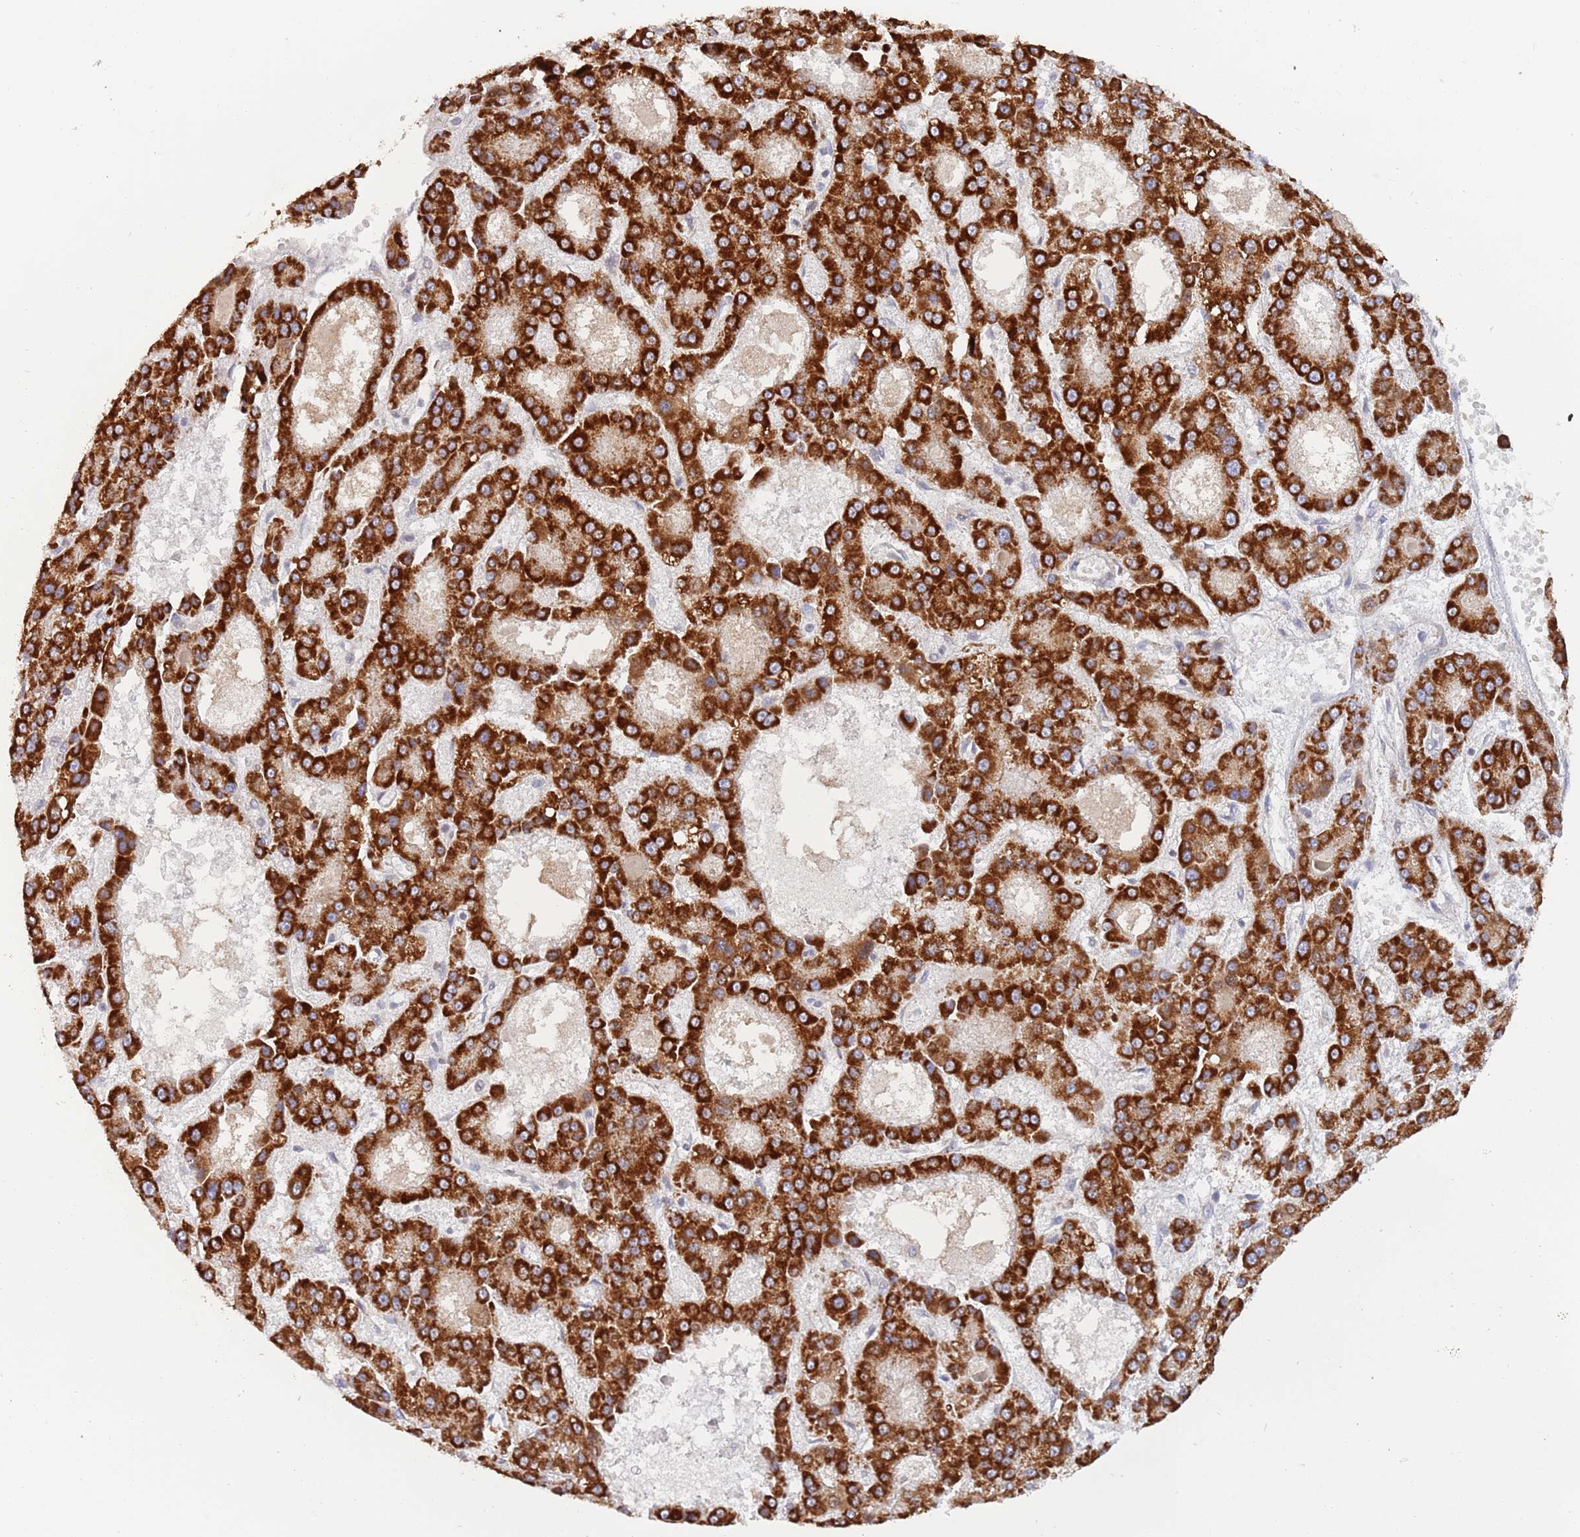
{"staining": {"intensity": "strong", "quantity": ">75%", "location": "cytoplasmic/membranous"}, "tissue": "liver cancer", "cell_type": "Tumor cells", "image_type": "cancer", "snomed": [{"axis": "morphology", "description": "Carcinoma, Hepatocellular, NOS"}, {"axis": "topography", "description": "Liver"}], "caption": "Immunohistochemical staining of liver hepatocellular carcinoma displays strong cytoplasmic/membranous protein staining in approximately >75% of tumor cells.", "gene": "TIMM13", "patient": {"sex": "male", "age": 70}}